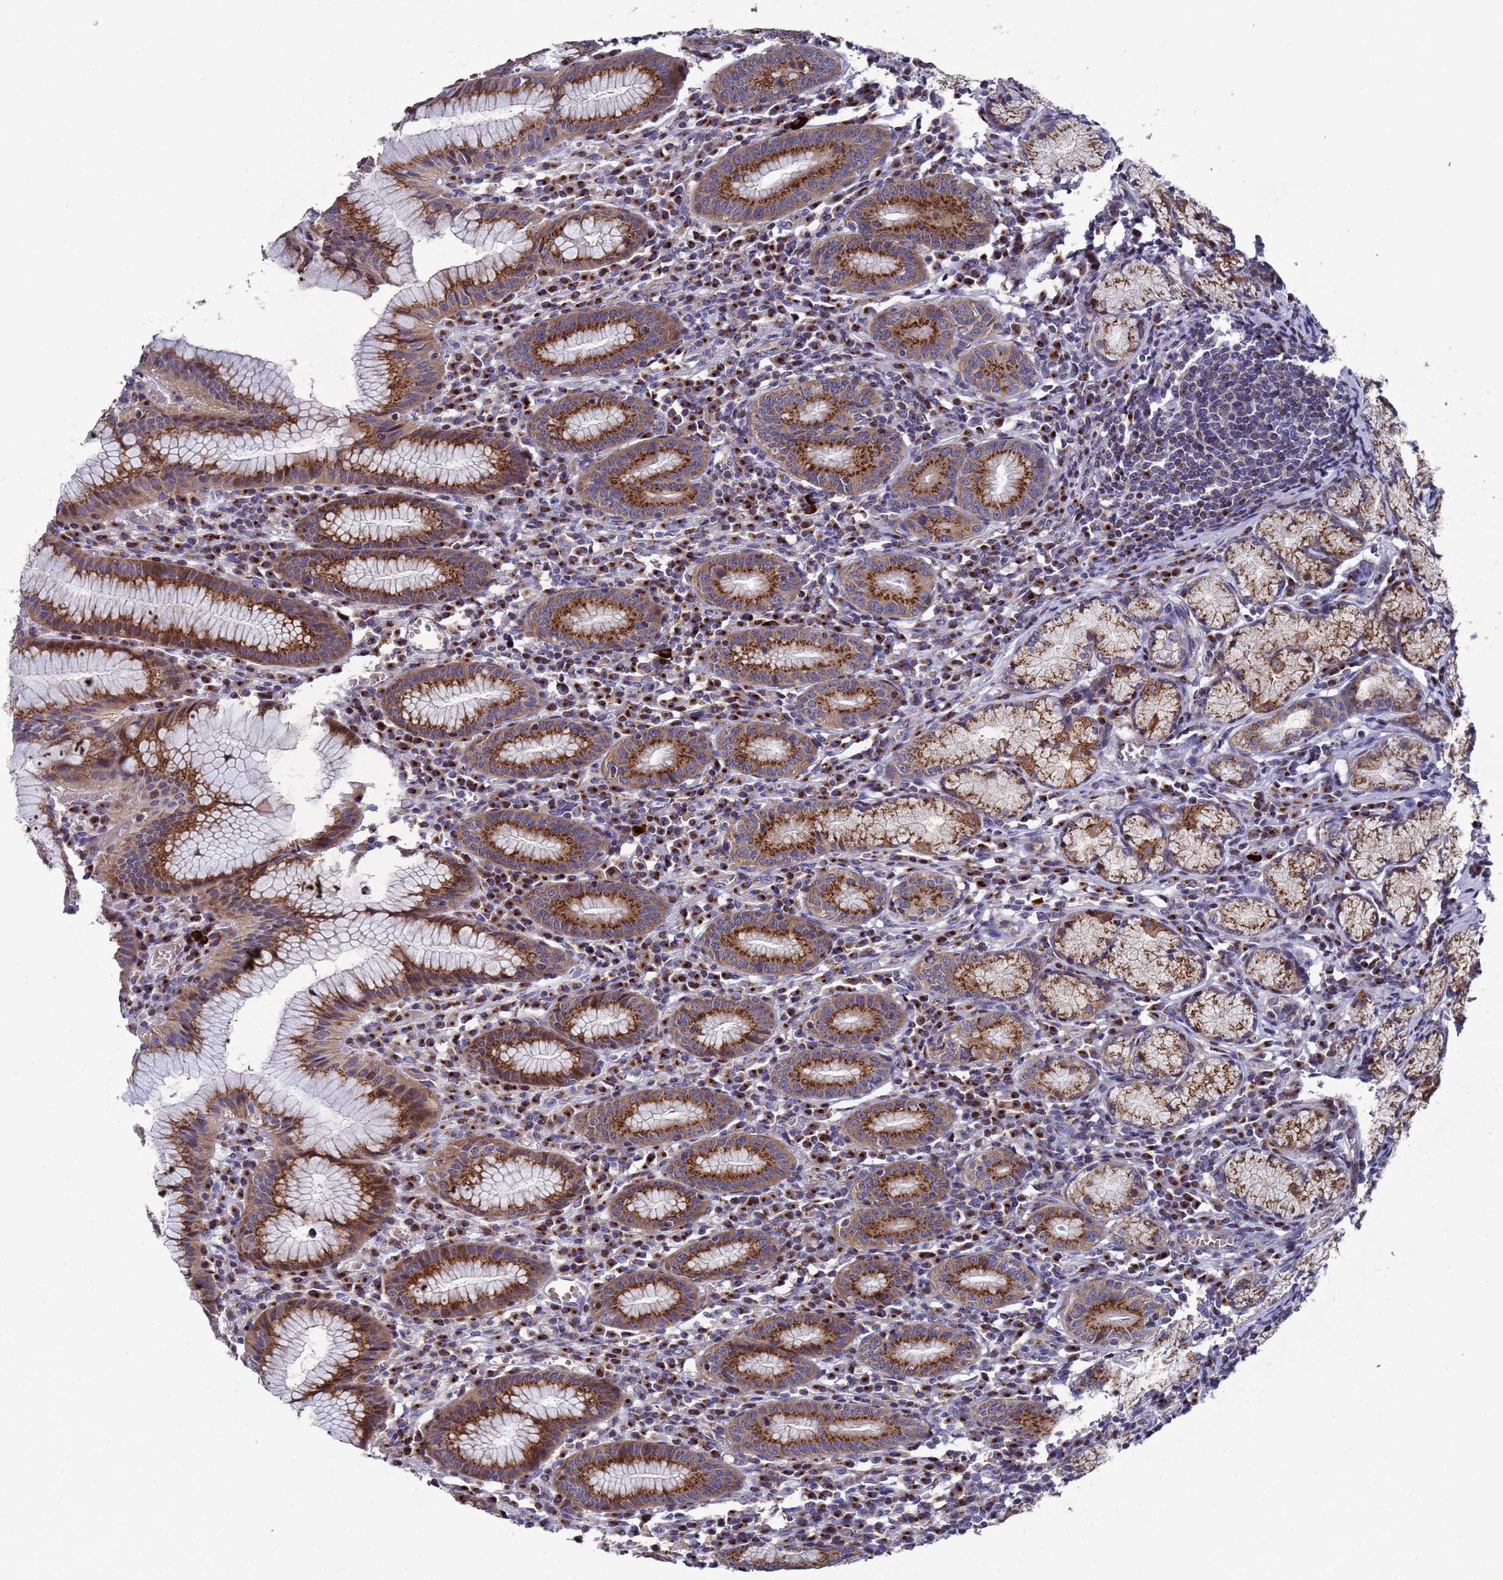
{"staining": {"intensity": "strong", "quantity": ">75%", "location": "cytoplasmic/membranous"}, "tissue": "stomach", "cell_type": "Glandular cells", "image_type": "normal", "snomed": [{"axis": "morphology", "description": "Normal tissue, NOS"}, {"axis": "topography", "description": "Stomach"}], "caption": "Strong cytoplasmic/membranous protein positivity is appreciated in approximately >75% of glandular cells in stomach. The staining was performed using DAB to visualize the protein expression in brown, while the nuclei were stained in blue with hematoxylin (Magnification: 20x).", "gene": "NSUN6", "patient": {"sex": "male", "age": 55}}